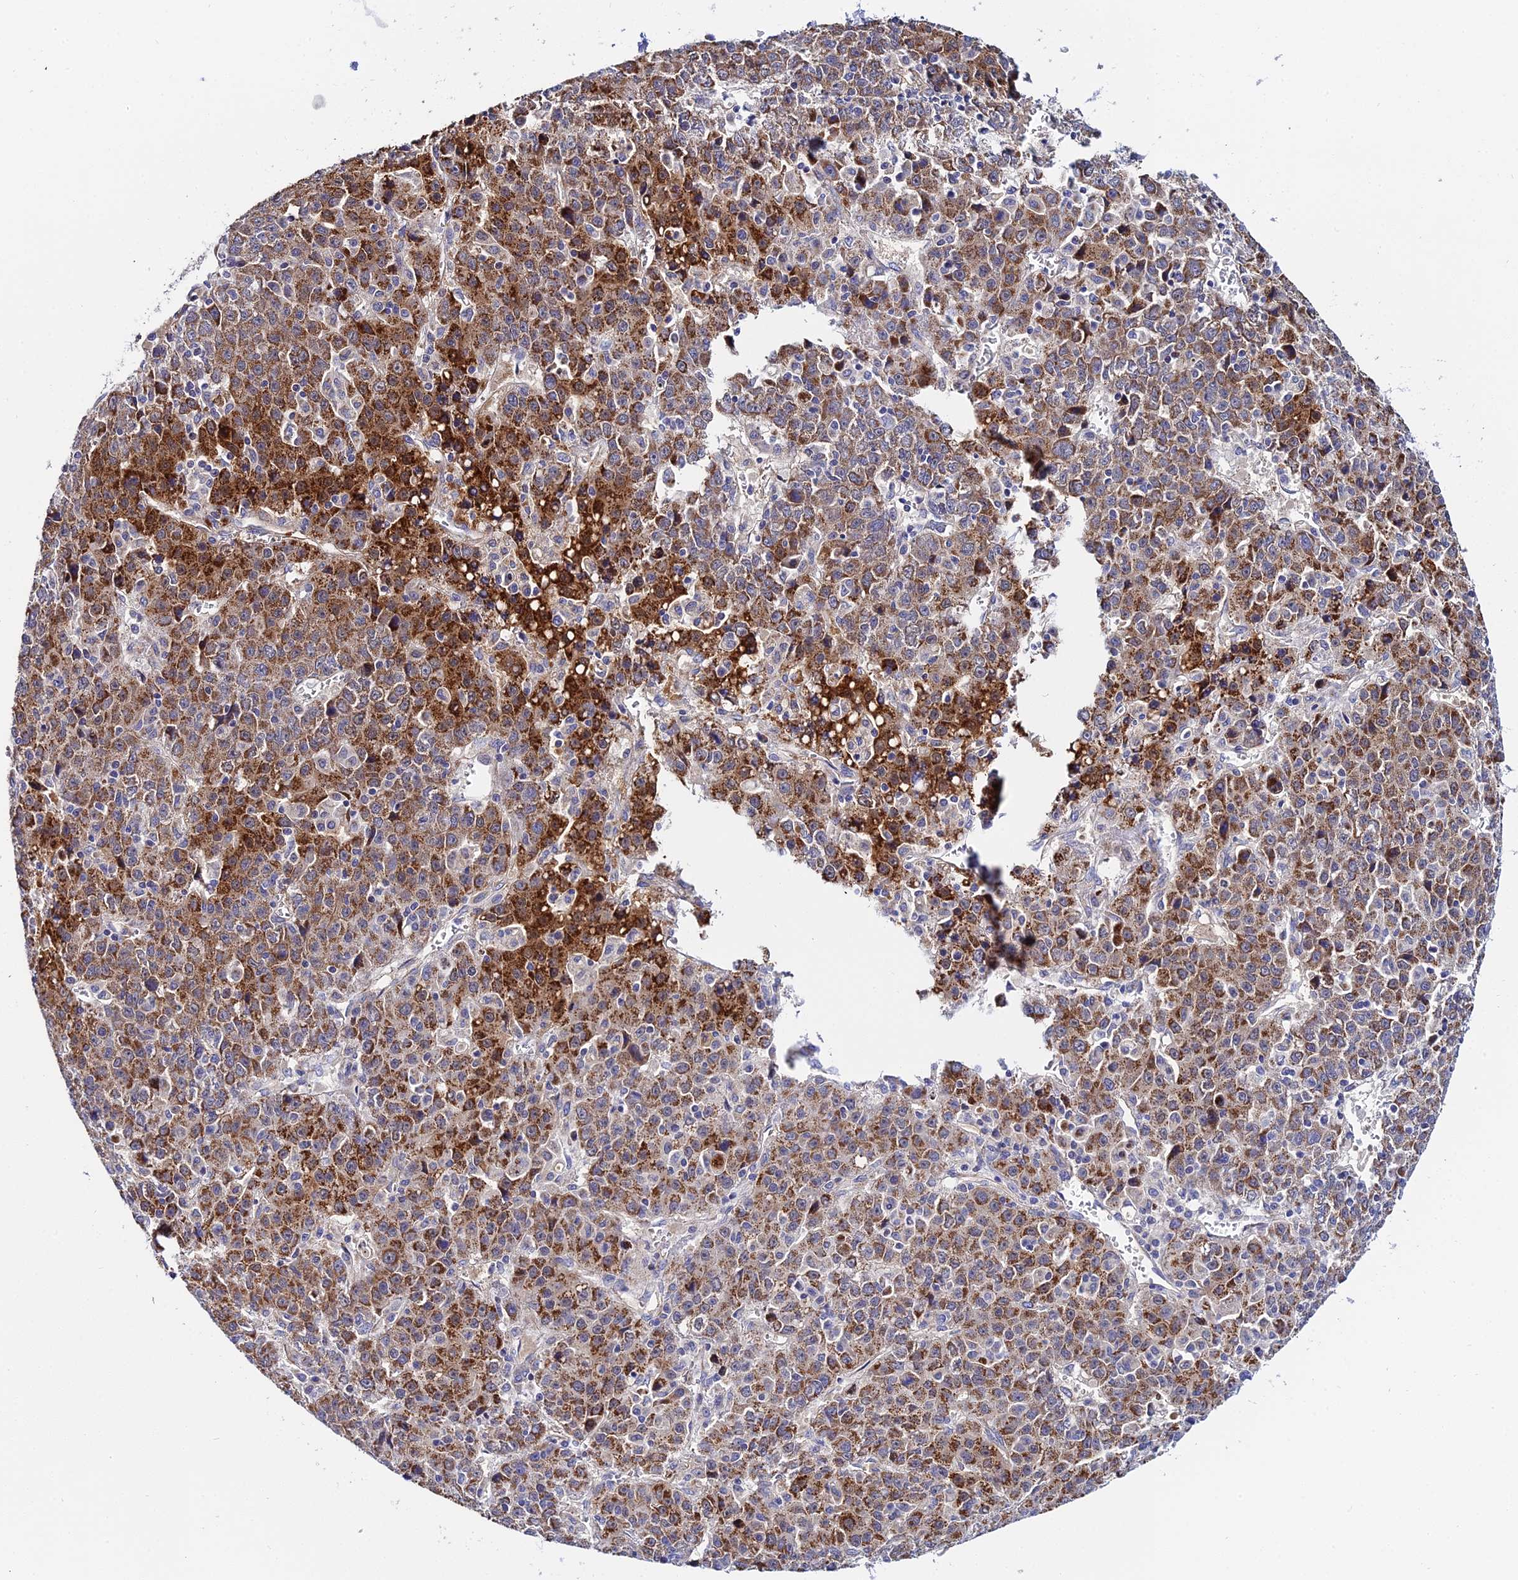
{"staining": {"intensity": "strong", "quantity": "25%-75%", "location": "cytoplasmic/membranous"}, "tissue": "liver cancer", "cell_type": "Tumor cells", "image_type": "cancer", "snomed": [{"axis": "morphology", "description": "Carcinoma, Hepatocellular, NOS"}, {"axis": "topography", "description": "Liver"}], "caption": "Protein expression analysis of human liver hepatocellular carcinoma reveals strong cytoplasmic/membranous expression in approximately 25%-75% of tumor cells.", "gene": "ACOT2", "patient": {"sex": "female", "age": 53}}